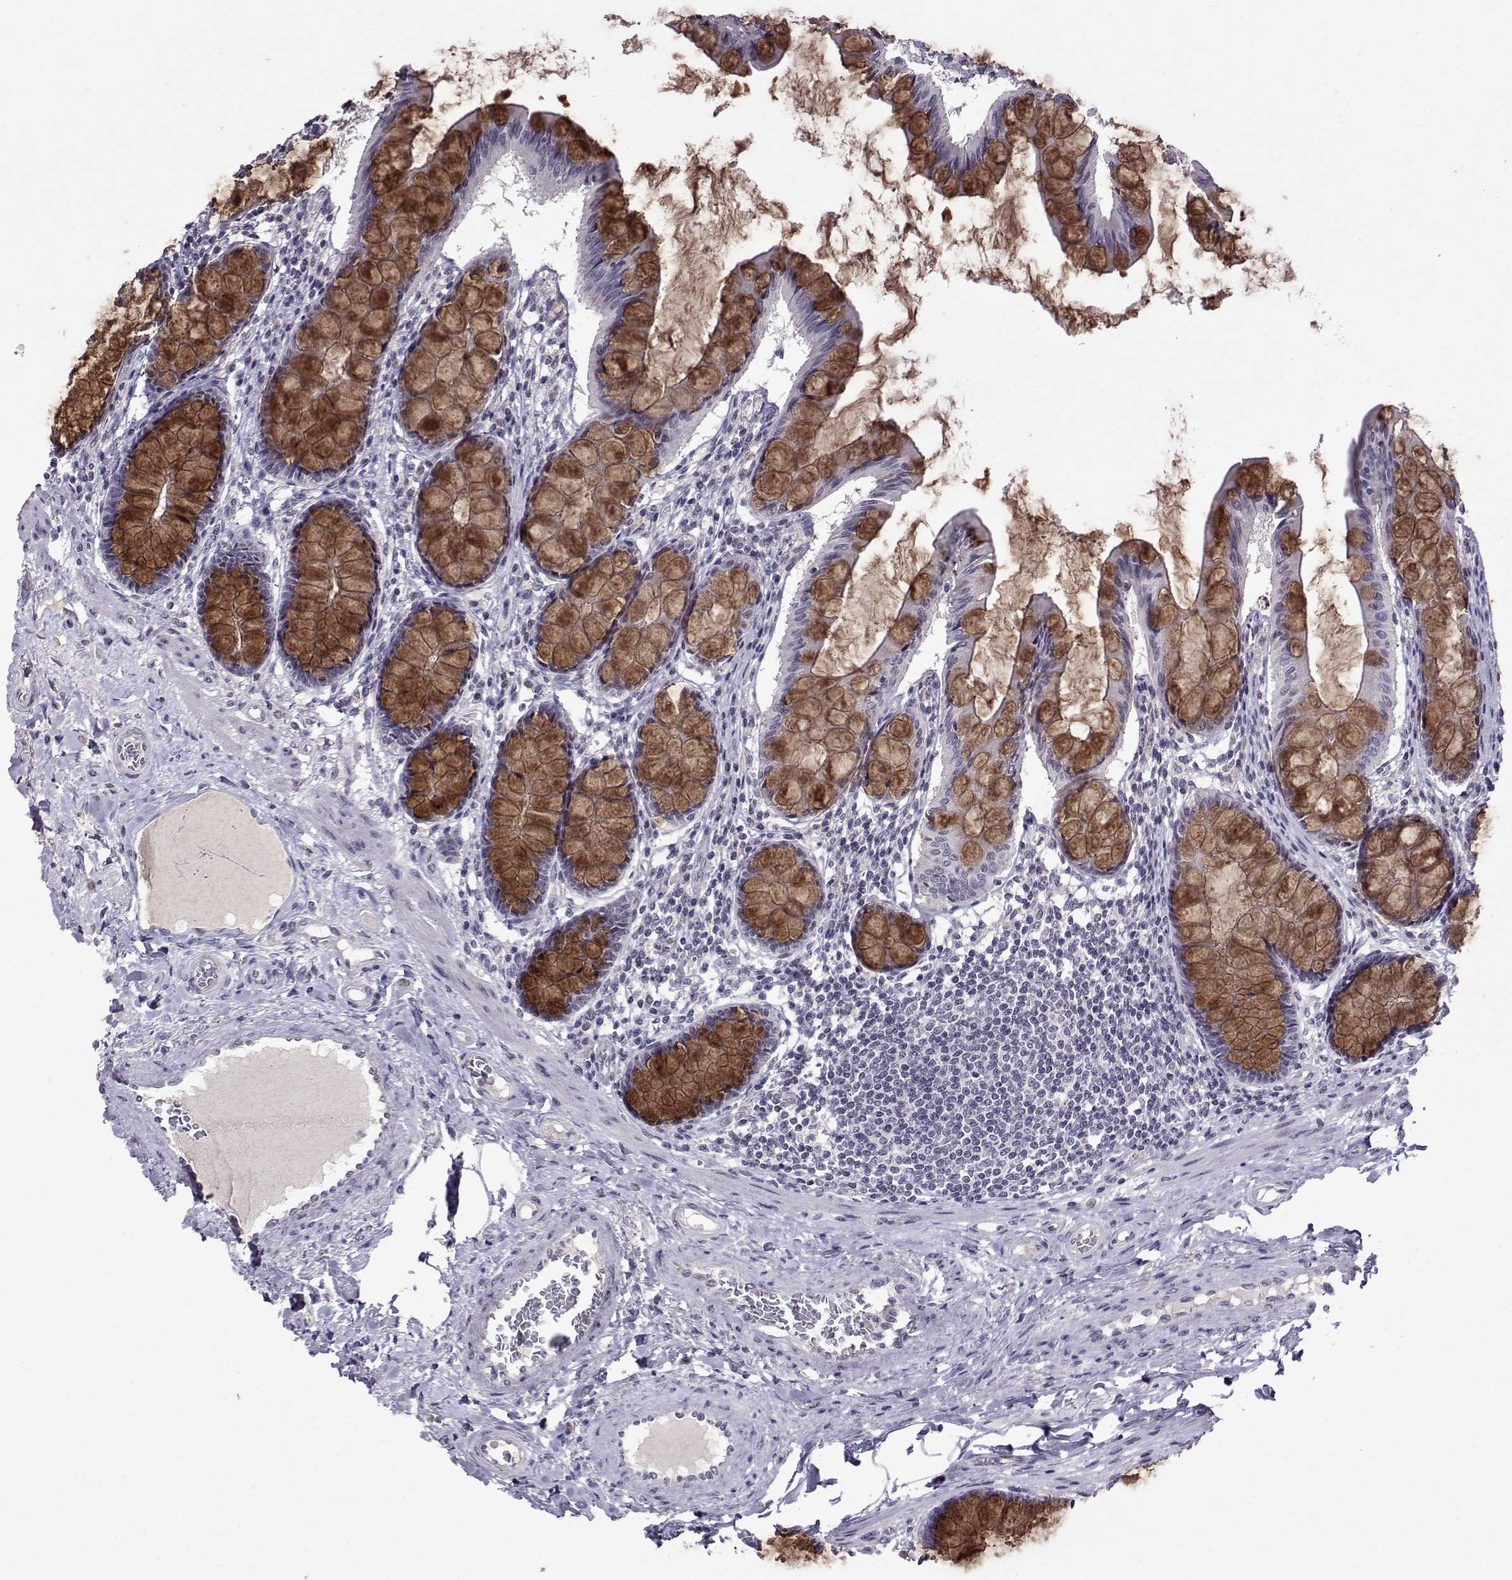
{"staining": {"intensity": "negative", "quantity": "none", "location": "none"}, "tissue": "colon", "cell_type": "Endothelial cells", "image_type": "normal", "snomed": [{"axis": "morphology", "description": "Normal tissue, NOS"}, {"axis": "topography", "description": "Colon"}], "caption": "Micrograph shows no significant protein staining in endothelial cells of benign colon. The staining was performed using DAB (3,3'-diaminobenzidine) to visualize the protein expression in brown, while the nuclei were stained in blue with hematoxylin (Magnification: 20x).", "gene": "CCL28", "patient": {"sex": "female", "age": 65}}